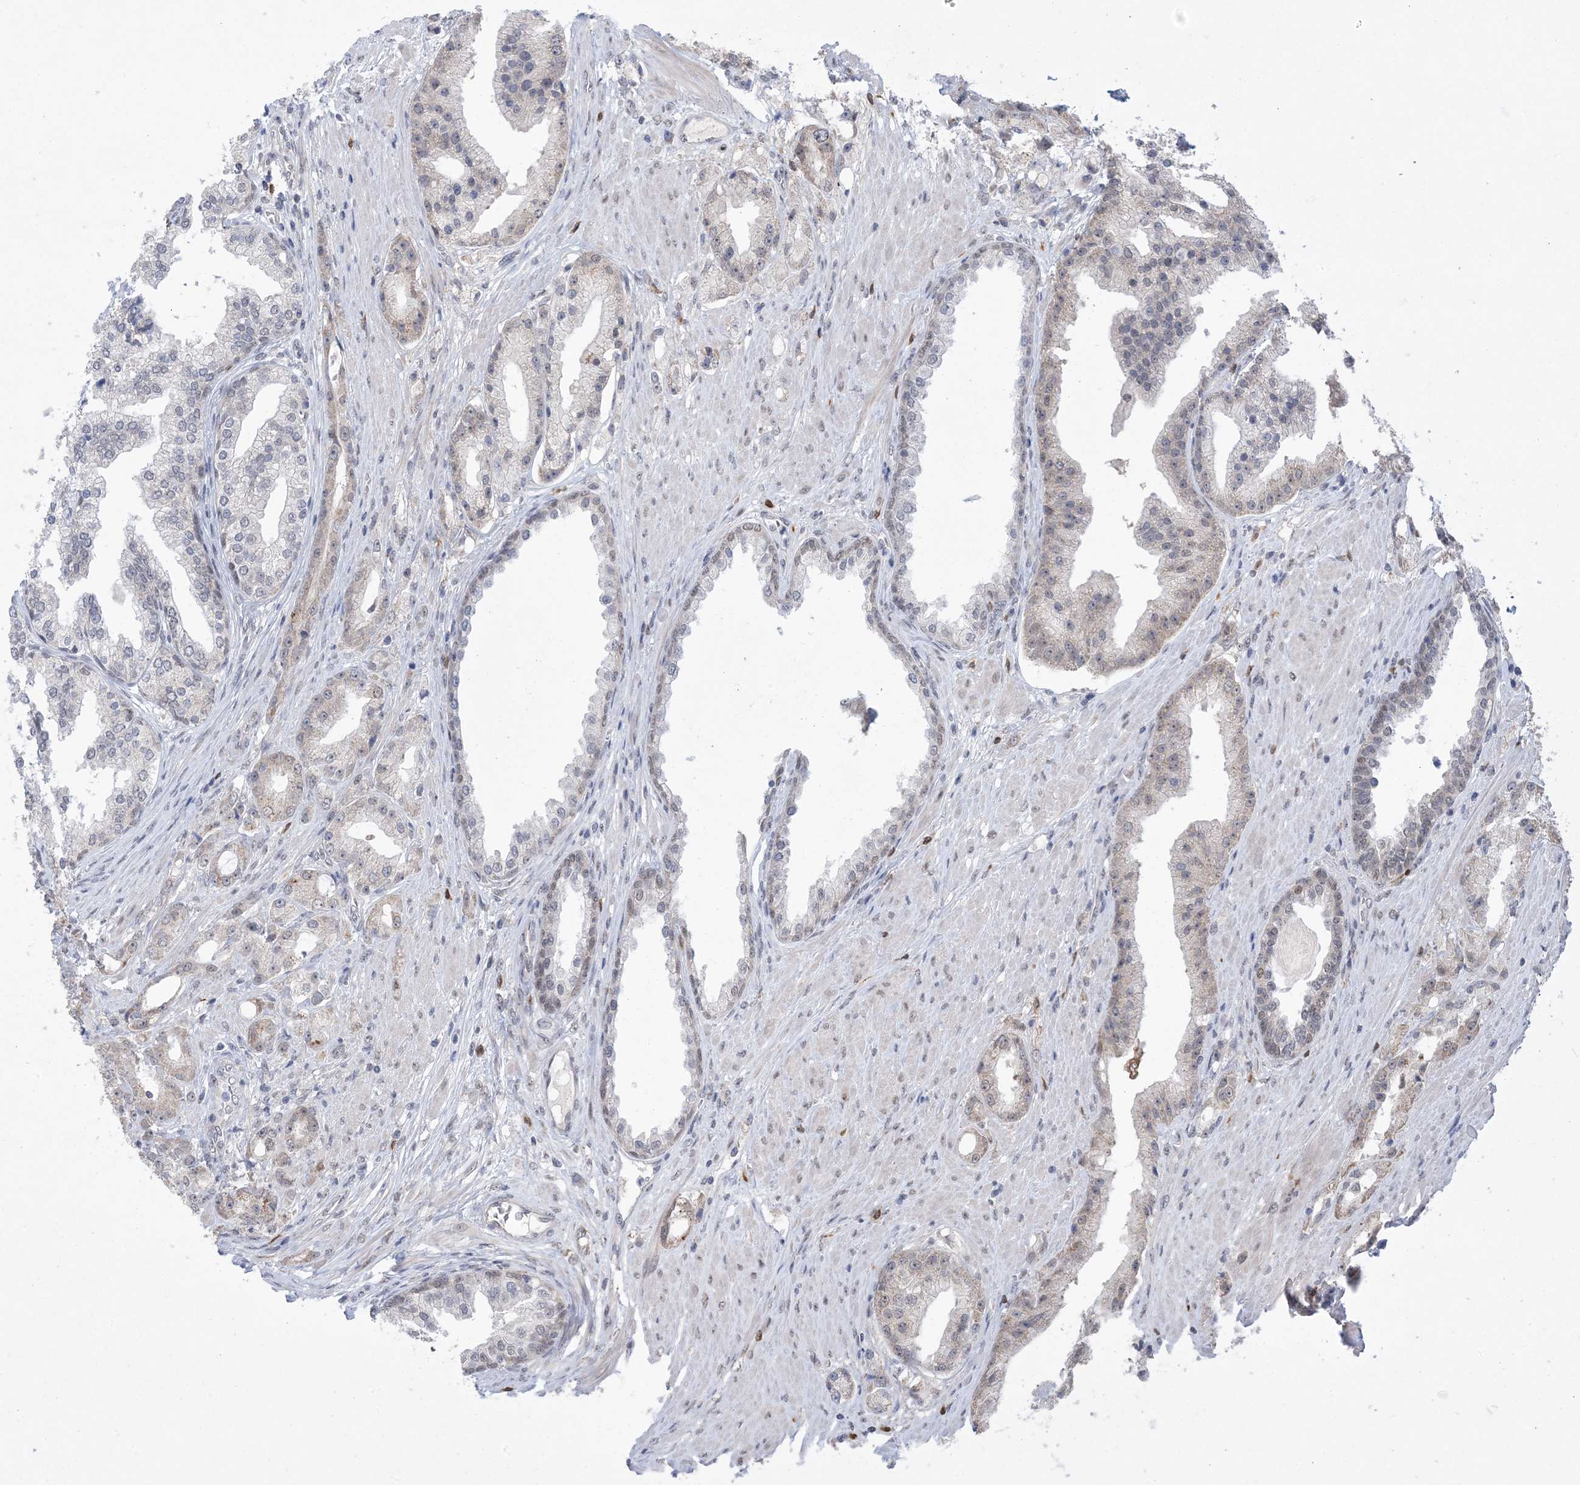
{"staining": {"intensity": "weak", "quantity": "<25%", "location": "cytoplasmic/membranous"}, "tissue": "prostate cancer", "cell_type": "Tumor cells", "image_type": "cancer", "snomed": [{"axis": "morphology", "description": "Adenocarcinoma, Low grade"}, {"axis": "topography", "description": "Prostate"}], "caption": "The immunohistochemistry image has no significant positivity in tumor cells of prostate cancer tissue.", "gene": "TRMT10C", "patient": {"sex": "male", "age": 67}}